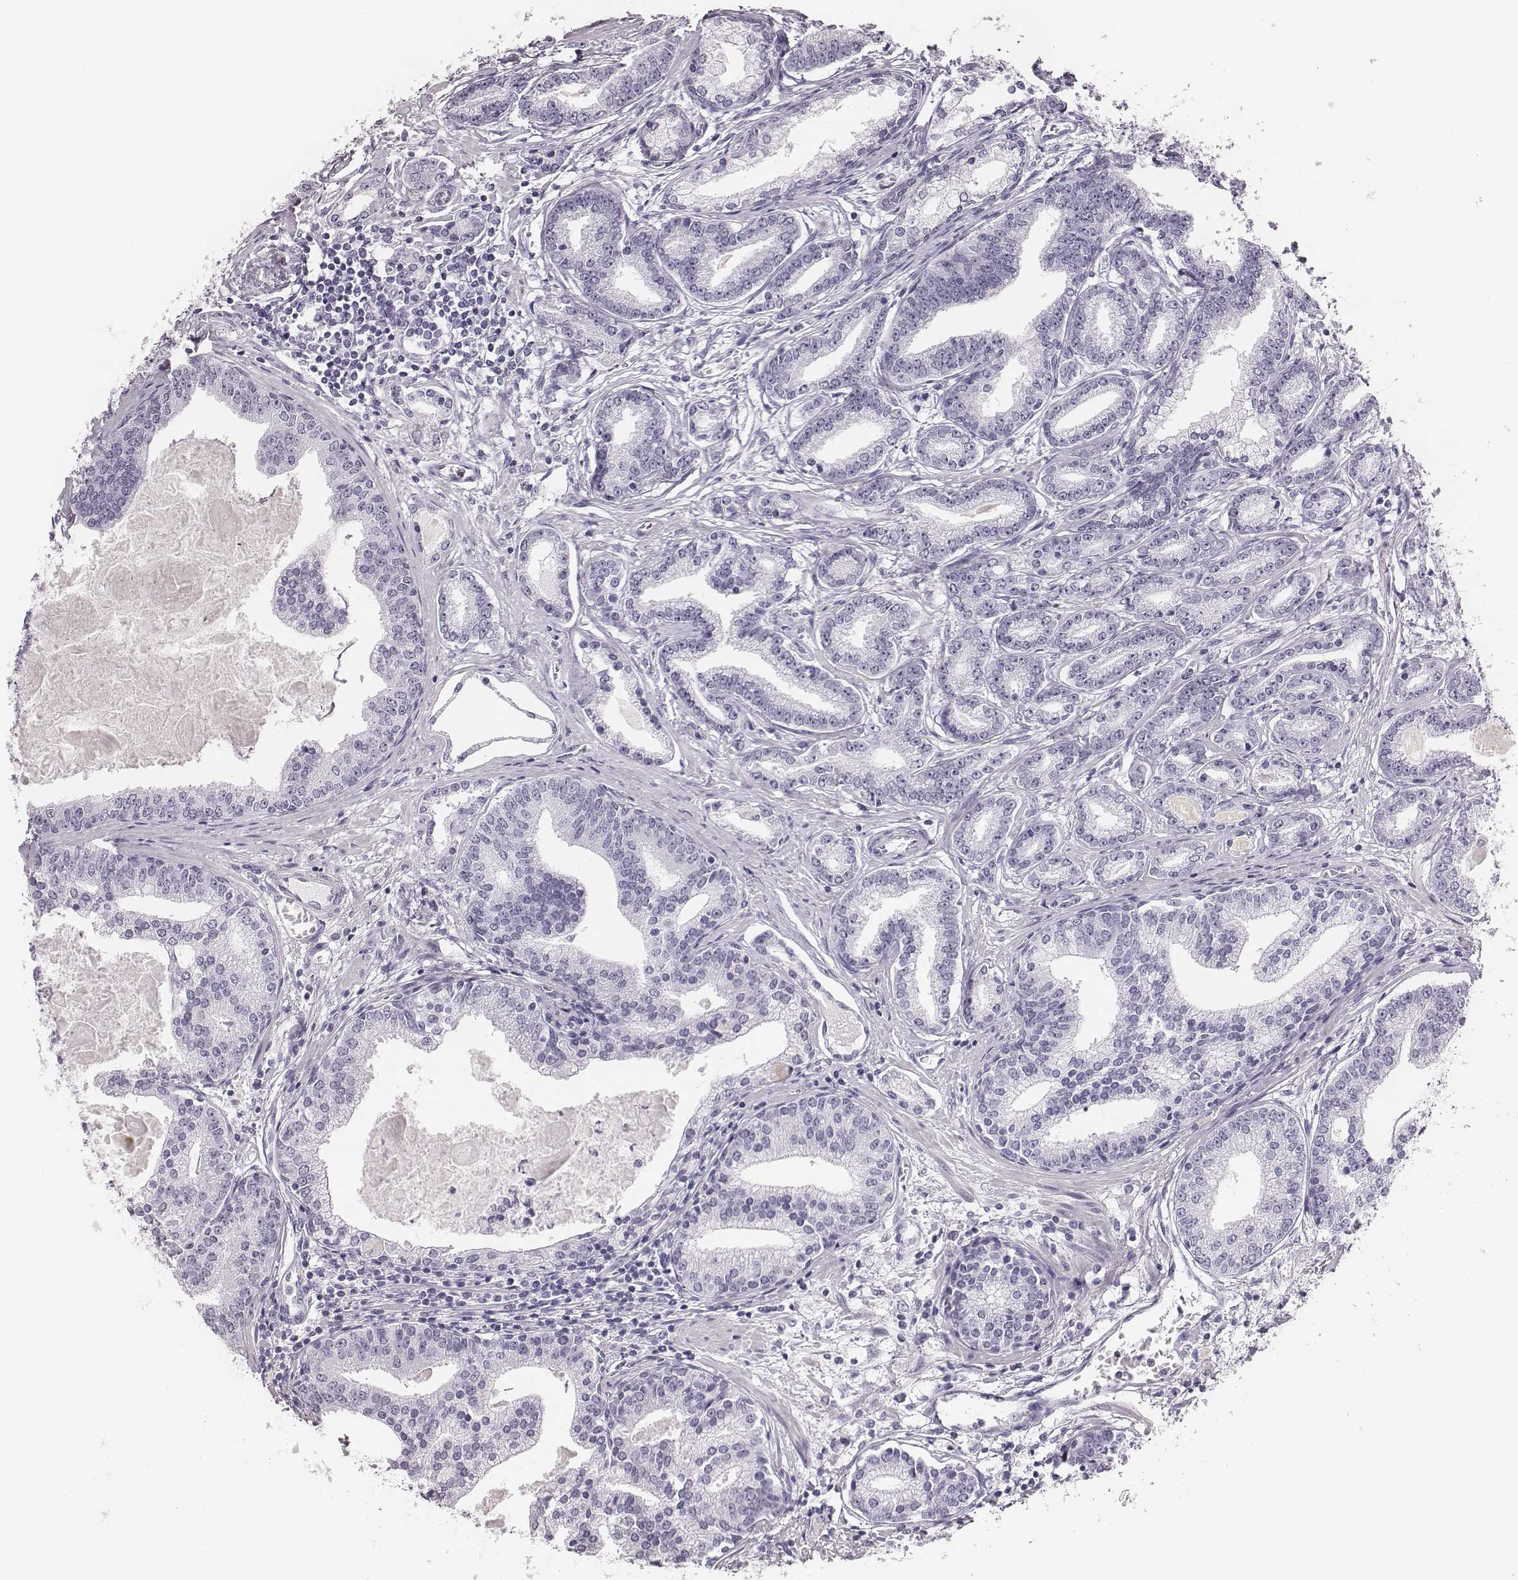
{"staining": {"intensity": "negative", "quantity": "none", "location": "none"}, "tissue": "prostate cancer", "cell_type": "Tumor cells", "image_type": "cancer", "snomed": [{"axis": "morphology", "description": "Adenocarcinoma, NOS"}, {"axis": "topography", "description": "Prostate"}], "caption": "Micrograph shows no protein positivity in tumor cells of adenocarcinoma (prostate) tissue.", "gene": "H1-6", "patient": {"sex": "male", "age": 64}}